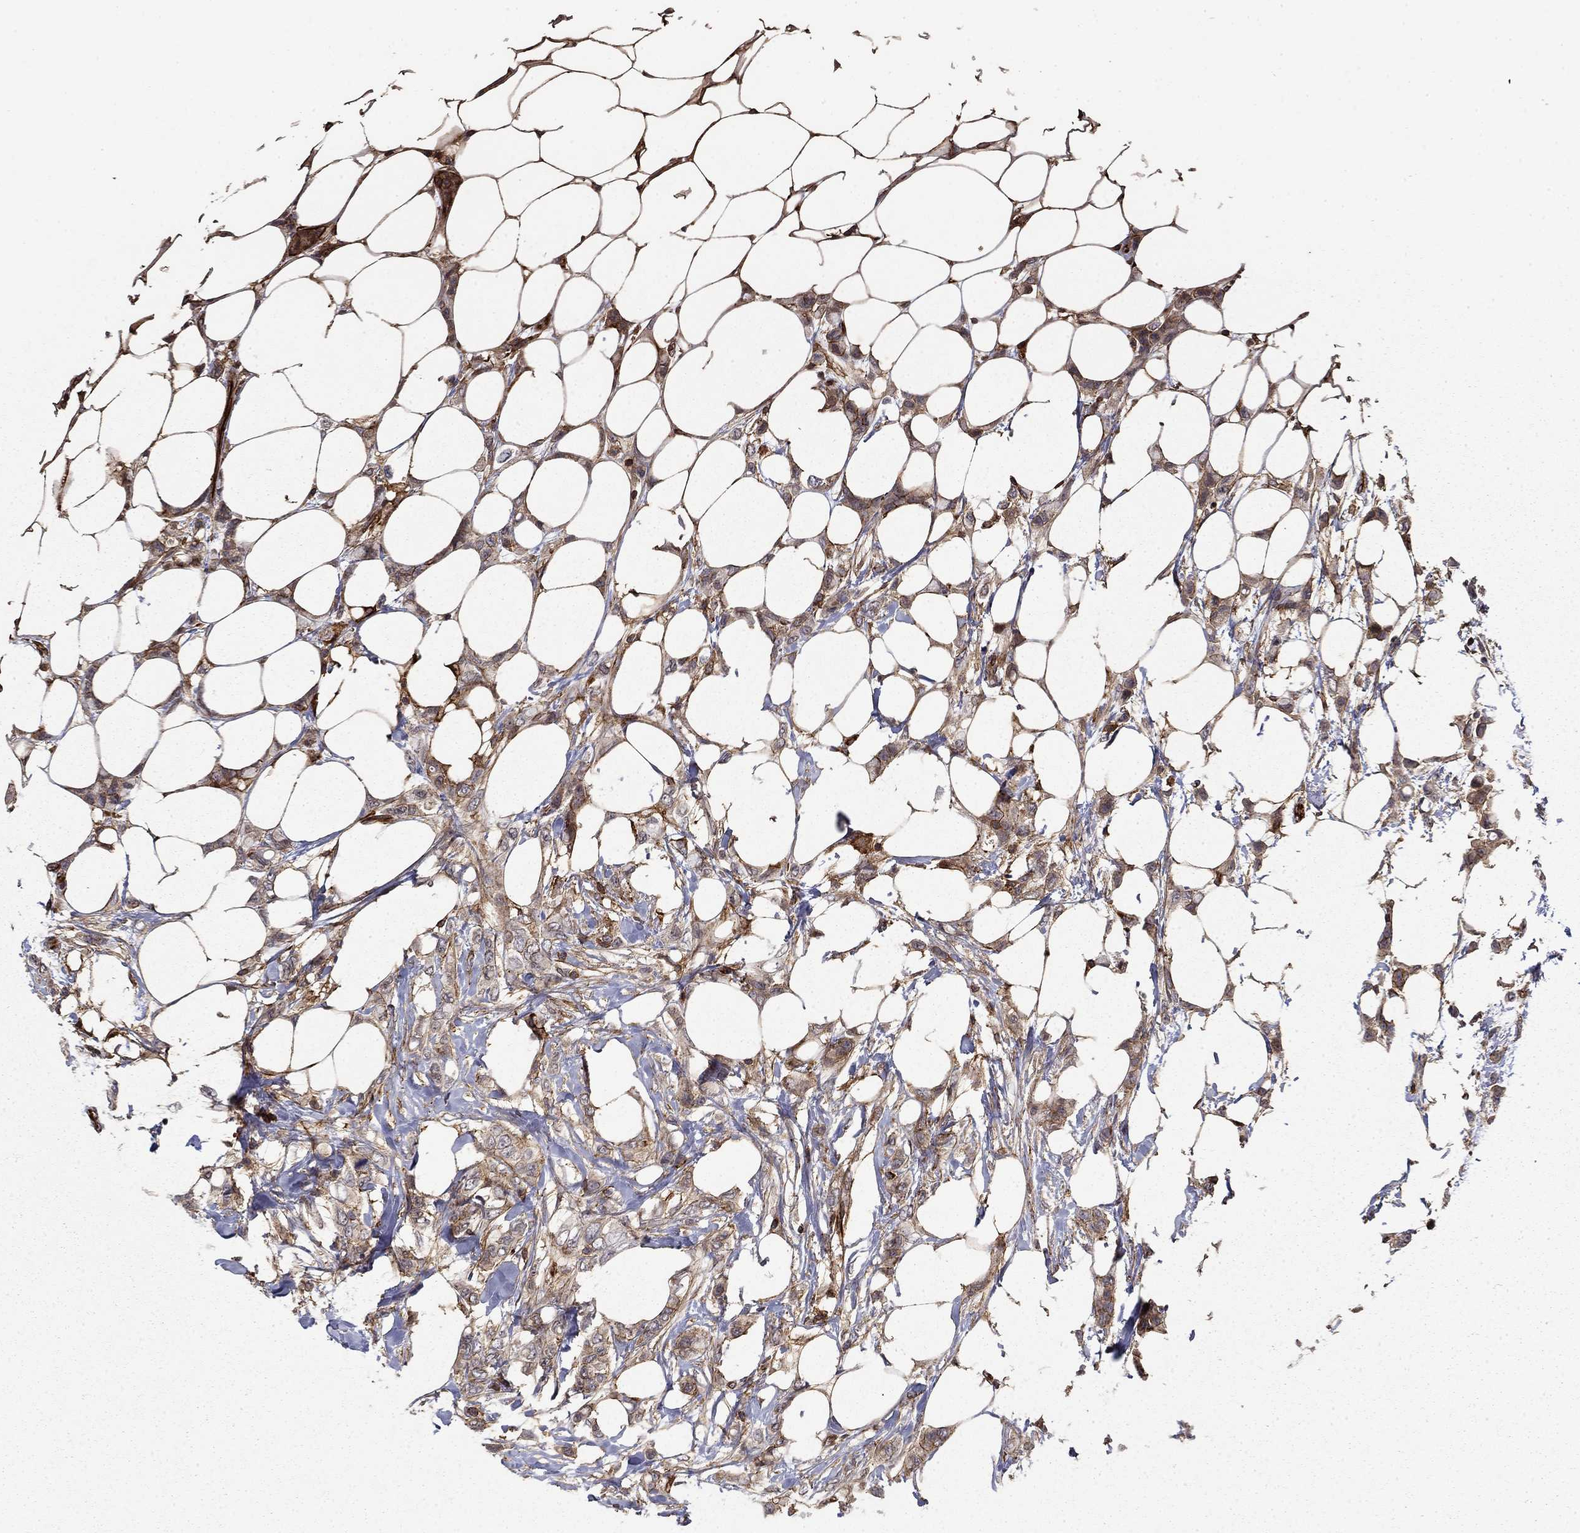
{"staining": {"intensity": "weak", "quantity": "25%-75%", "location": "cytoplasmic/membranous"}, "tissue": "breast cancer", "cell_type": "Tumor cells", "image_type": "cancer", "snomed": [{"axis": "morphology", "description": "Lobular carcinoma"}, {"axis": "topography", "description": "Breast"}], "caption": "Immunohistochemical staining of breast cancer (lobular carcinoma) shows weak cytoplasmic/membranous protein expression in approximately 25%-75% of tumor cells.", "gene": "ADM", "patient": {"sex": "female", "age": 66}}